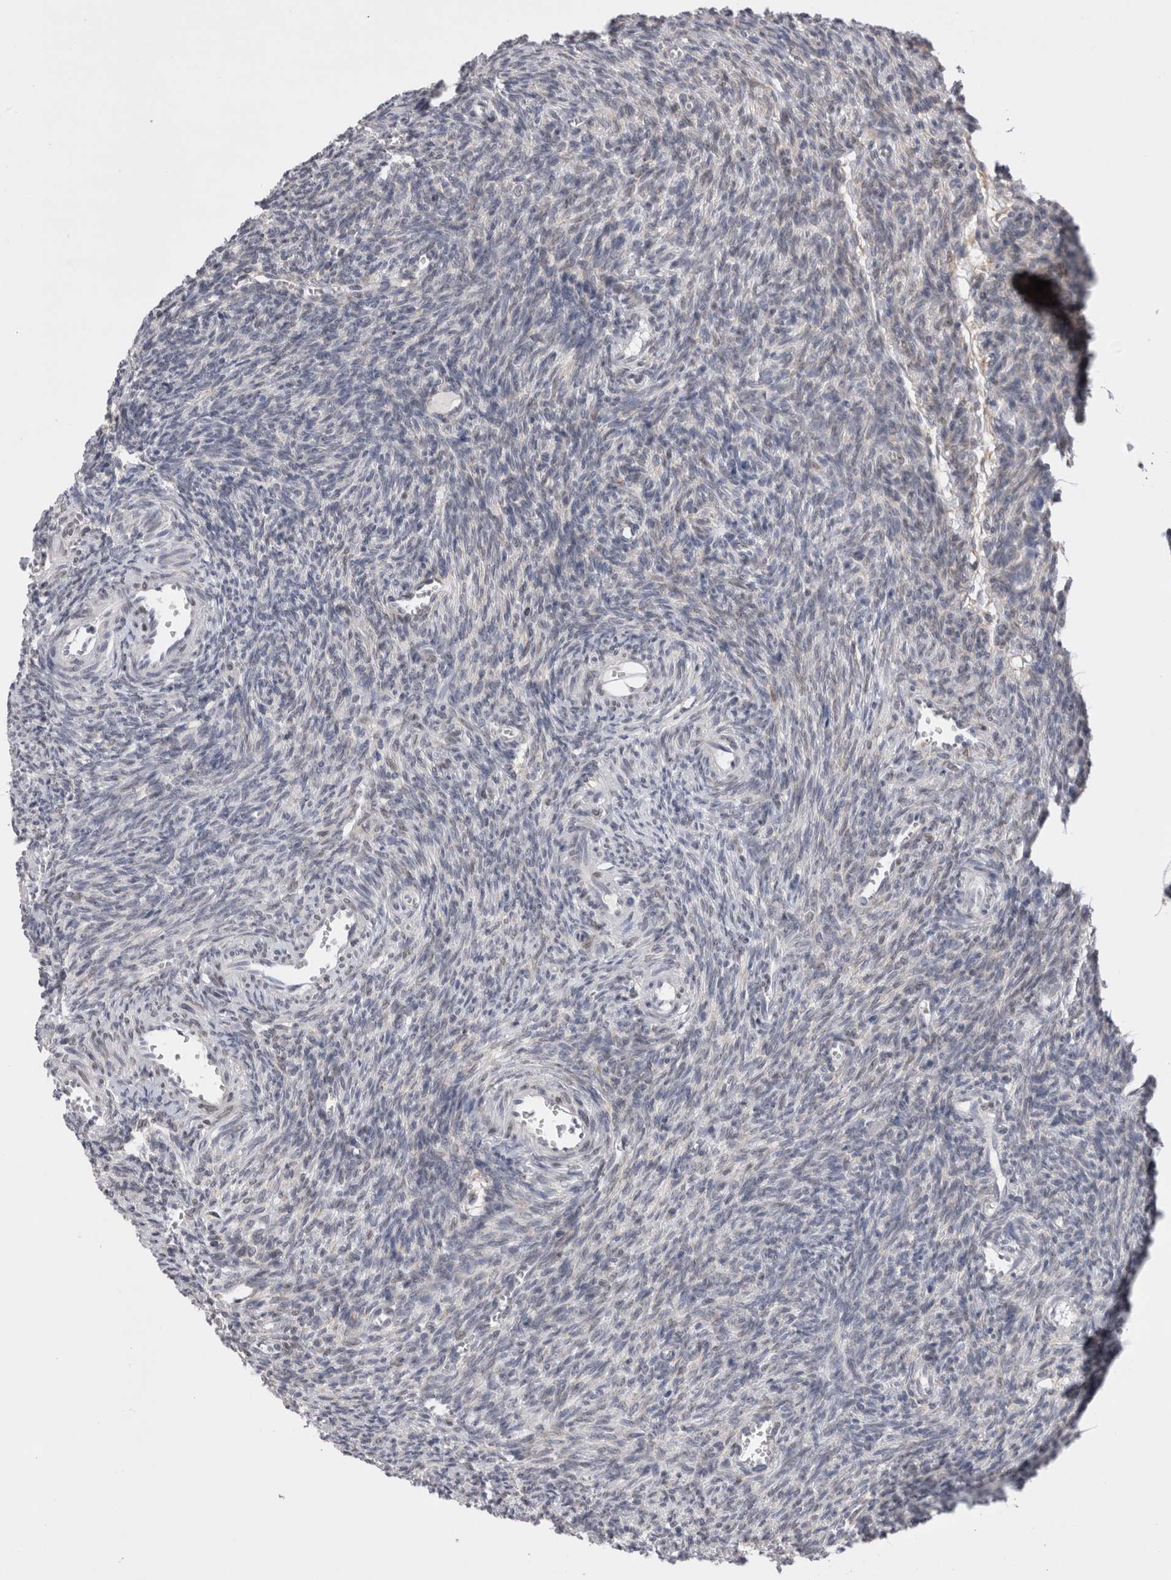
{"staining": {"intensity": "negative", "quantity": "none", "location": "none"}, "tissue": "ovary", "cell_type": "Follicle cells", "image_type": "normal", "snomed": [{"axis": "morphology", "description": "Normal tissue, NOS"}, {"axis": "topography", "description": "Ovary"}], "caption": "High power microscopy photomicrograph of an IHC image of benign ovary, revealing no significant positivity in follicle cells.", "gene": "VCPIP1", "patient": {"sex": "female", "age": 27}}